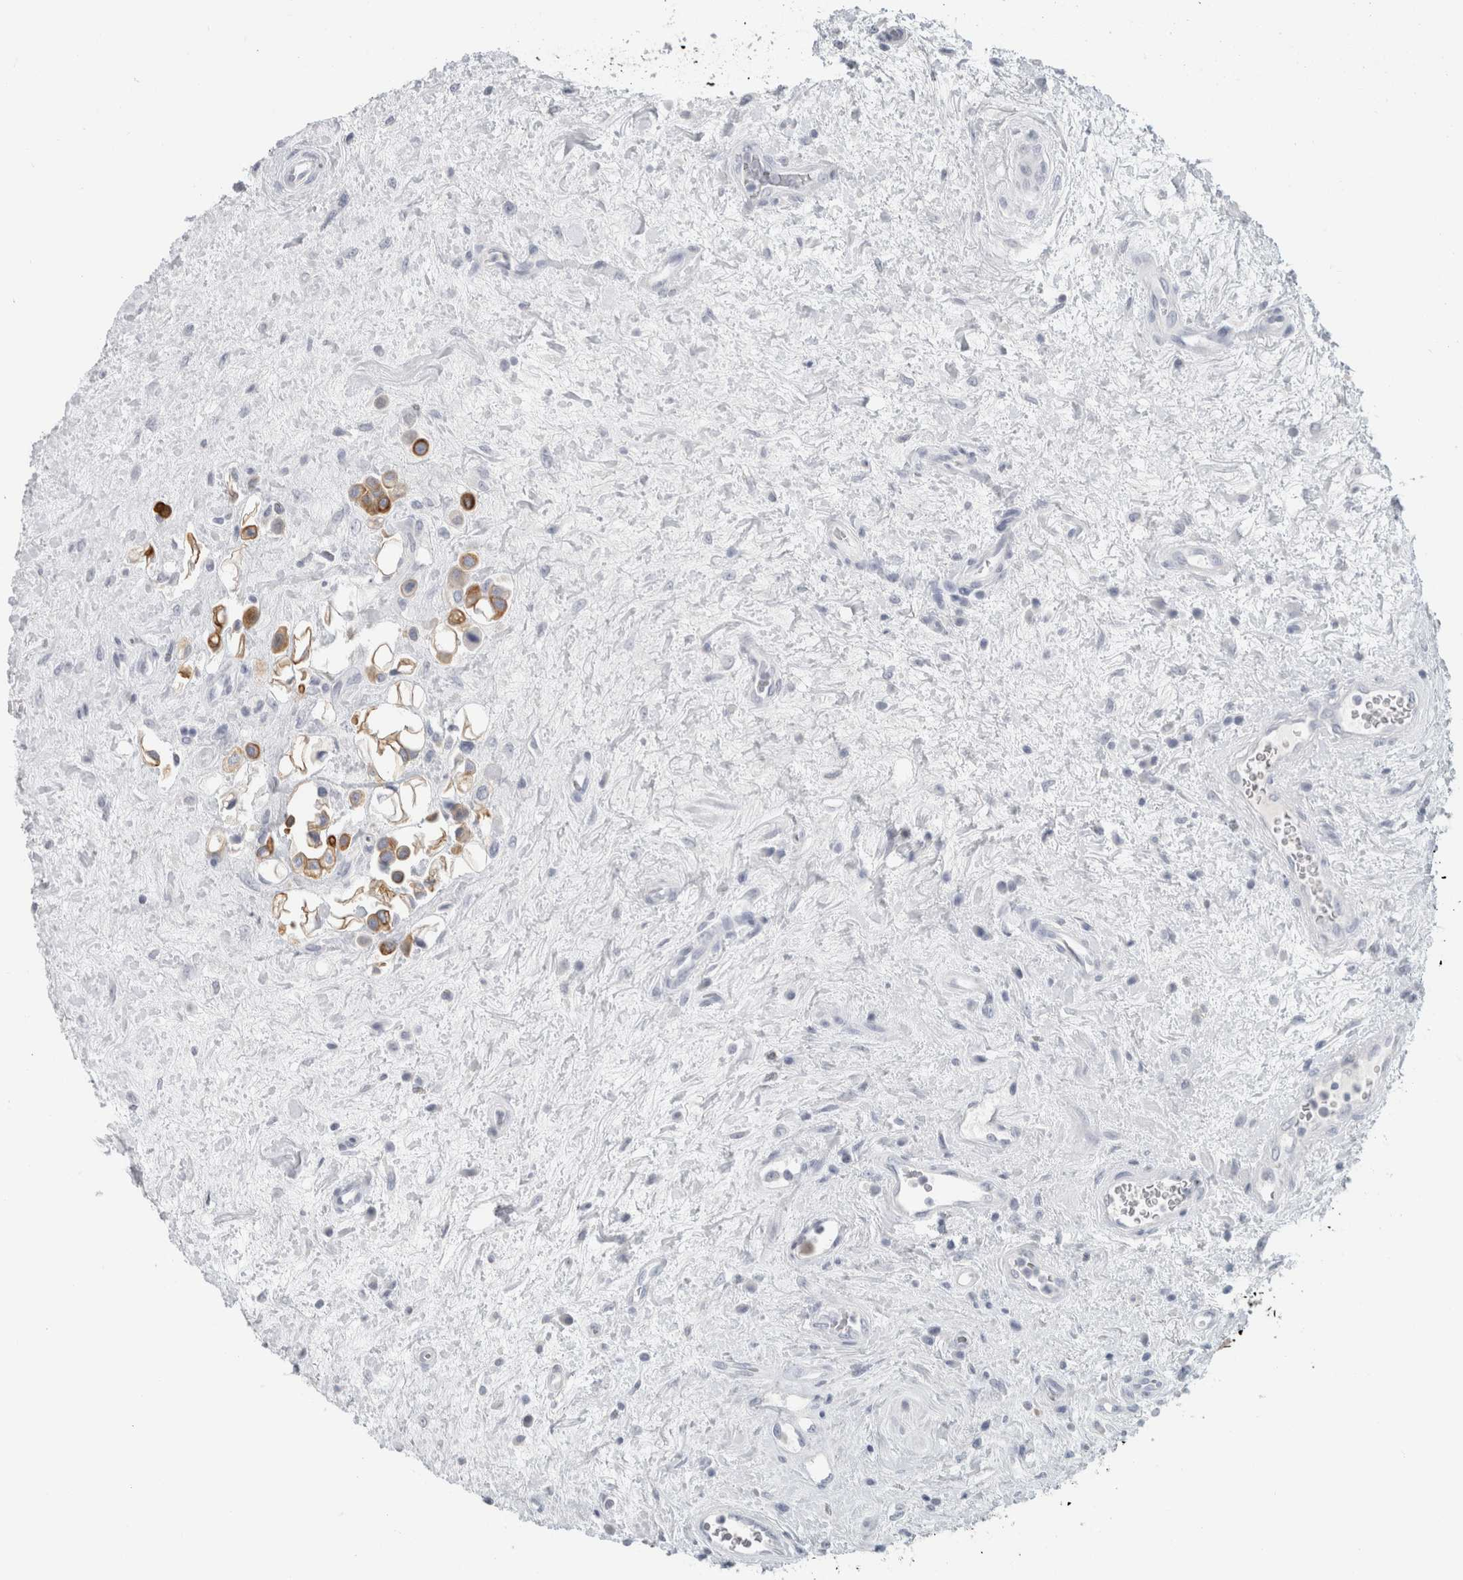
{"staining": {"intensity": "moderate", "quantity": ">75%", "location": "cytoplasmic/membranous"}, "tissue": "urothelial cancer", "cell_type": "Tumor cells", "image_type": "cancer", "snomed": [{"axis": "morphology", "description": "Urothelial carcinoma, High grade"}, {"axis": "topography", "description": "Urinary bladder"}], "caption": "A brown stain shows moderate cytoplasmic/membranous positivity of a protein in human urothelial cancer tumor cells.", "gene": "SLC28A3", "patient": {"sex": "male", "age": 50}}